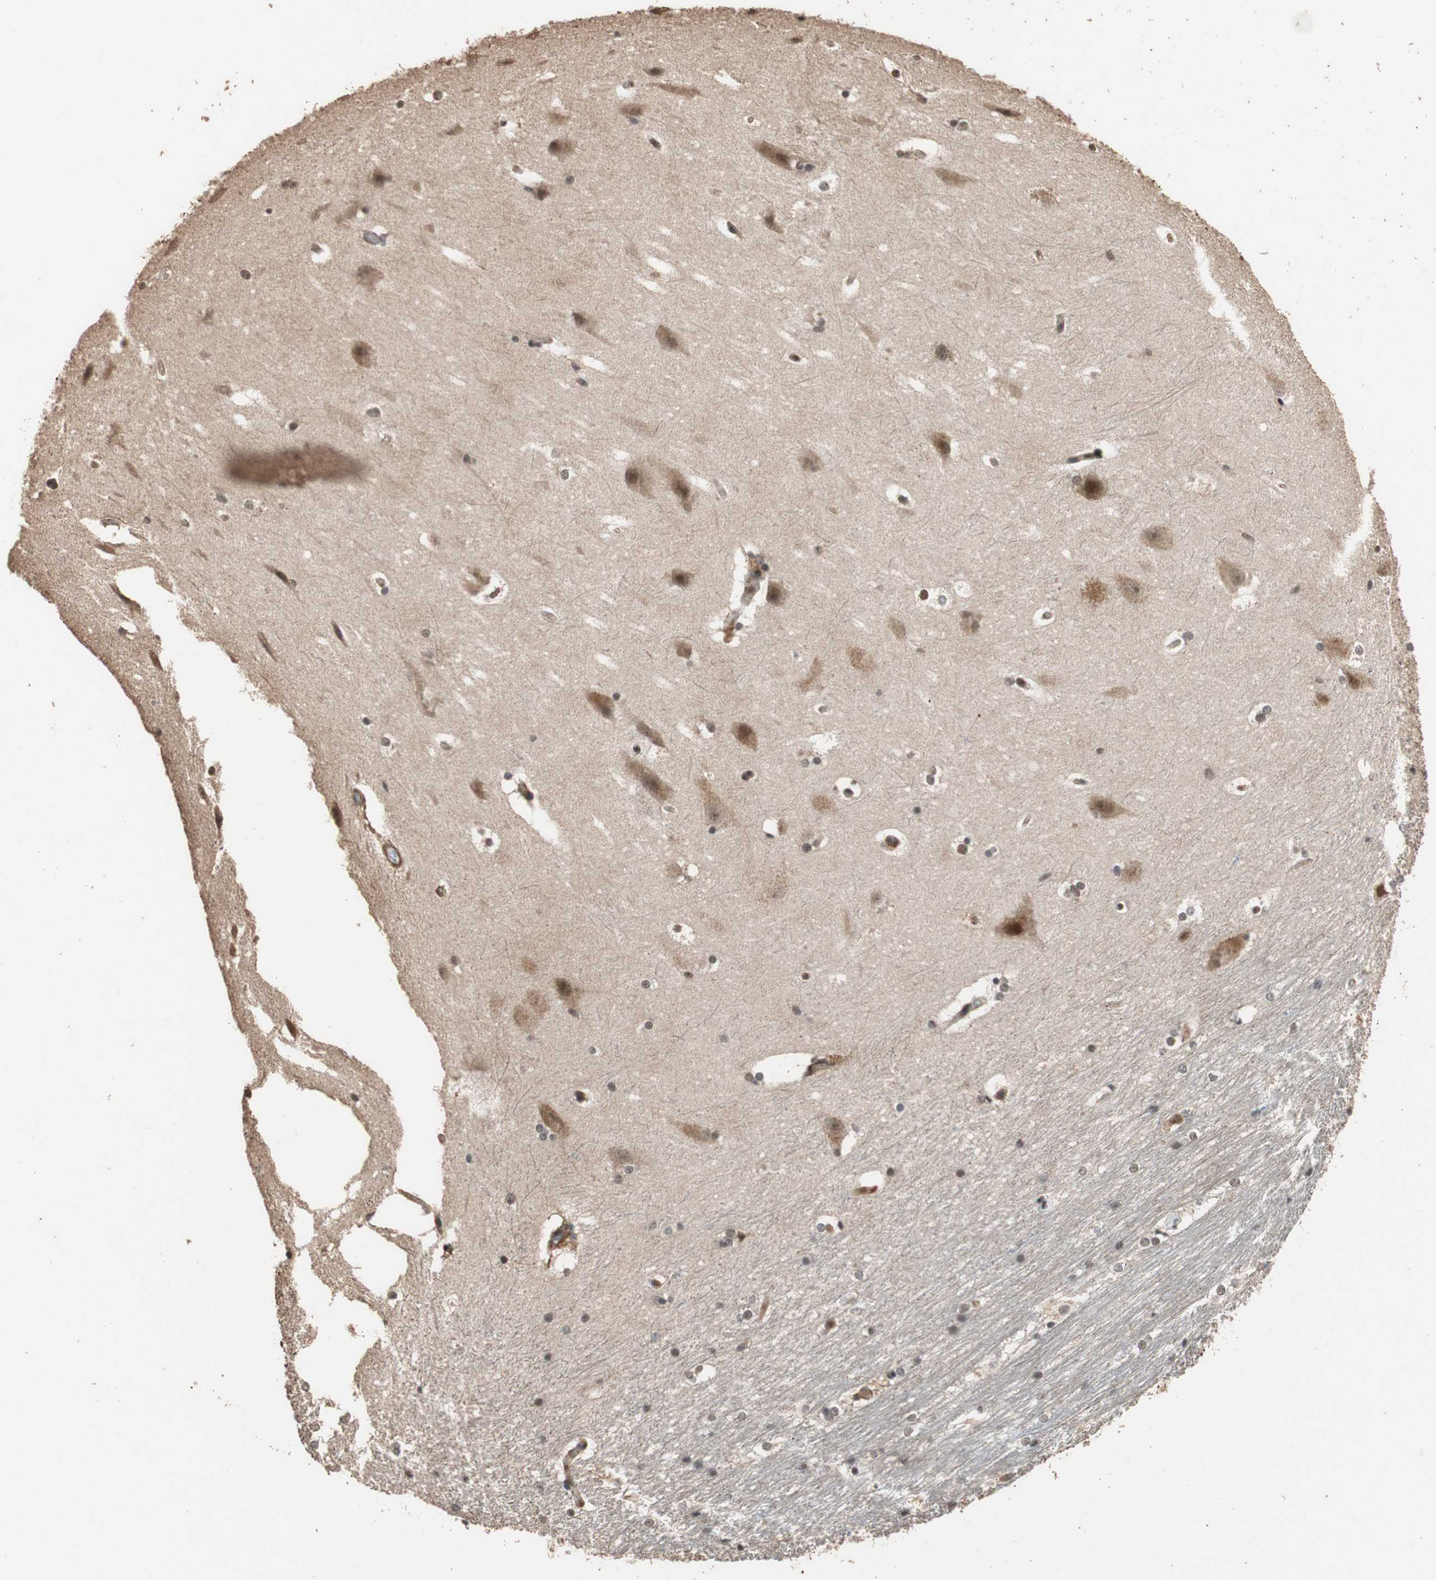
{"staining": {"intensity": "moderate", "quantity": "25%-75%", "location": "nuclear"}, "tissue": "hippocampus", "cell_type": "Glial cells", "image_type": "normal", "snomed": [{"axis": "morphology", "description": "Normal tissue, NOS"}, {"axis": "topography", "description": "Hippocampus"}], "caption": "Hippocampus stained with immunohistochemistry (IHC) shows moderate nuclear positivity in about 25%-75% of glial cells. (DAB (3,3'-diaminobenzidine) IHC, brown staining for protein, blue staining for nuclei).", "gene": "CDC5L", "patient": {"sex": "female", "age": 19}}